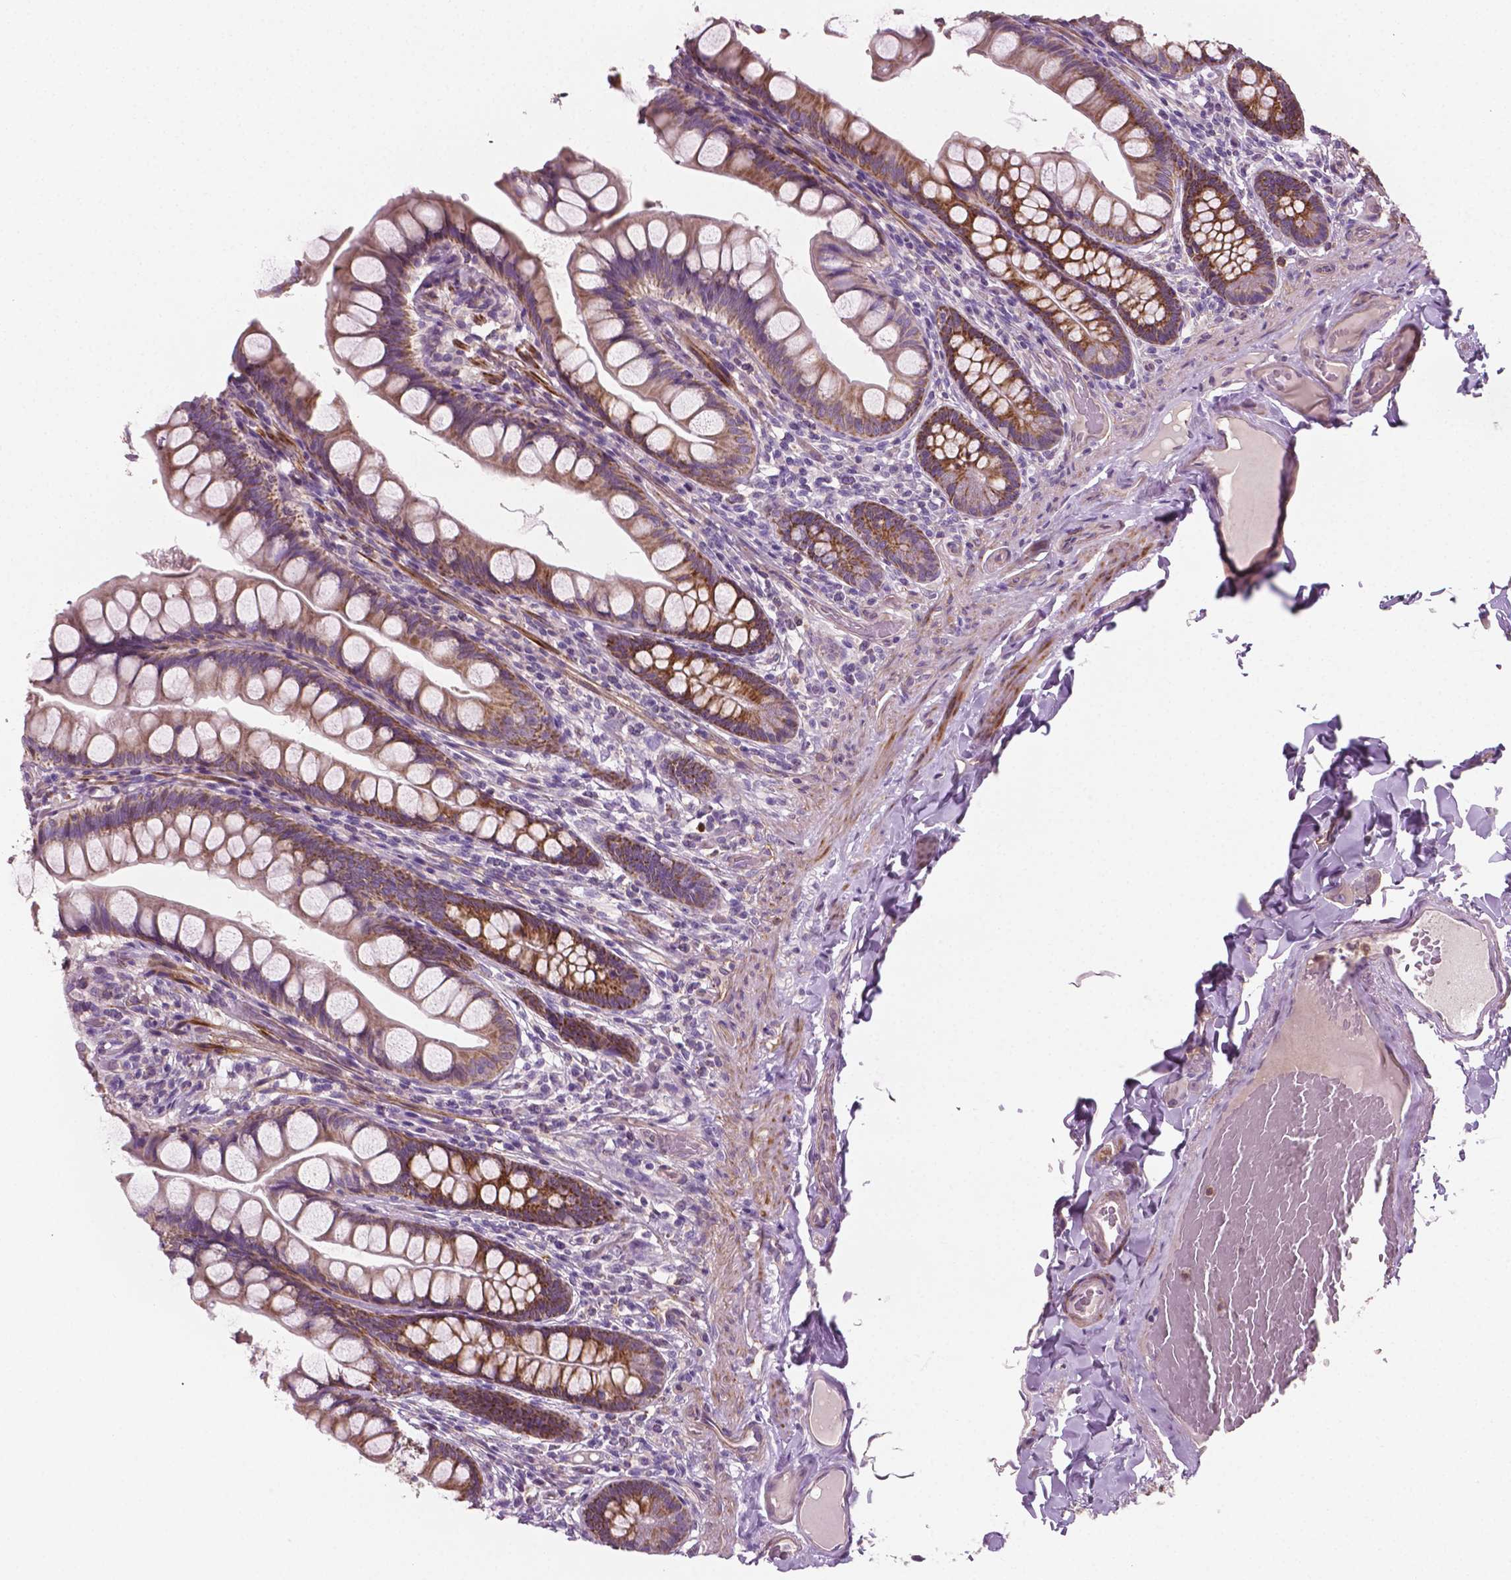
{"staining": {"intensity": "moderate", "quantity": "25%-75%", "location": "cytoplasmic/membranous"}, "tissue": "small intestine", "cell_type": "Glandular cells", "image_type": "normal", "snomed": [{"axis": "morphology", "description": "Normal tissue, NOS"}, {"axis": "topography", "description": "Small intestine"}], "caption": "The histopathology image demonstrates immunohistochemical staining of unremarkable small intestine. There is moderate cytoplasmic/membranous positivity is appreciated in approximately 25%-75% of glandular cells. (DAB (3,3'-diaminobenzidine) IHC, brown staining for protein, blue staining for nuclei).", "gene": "PTX3", "patient": {"sex": "male", "age": 70}}